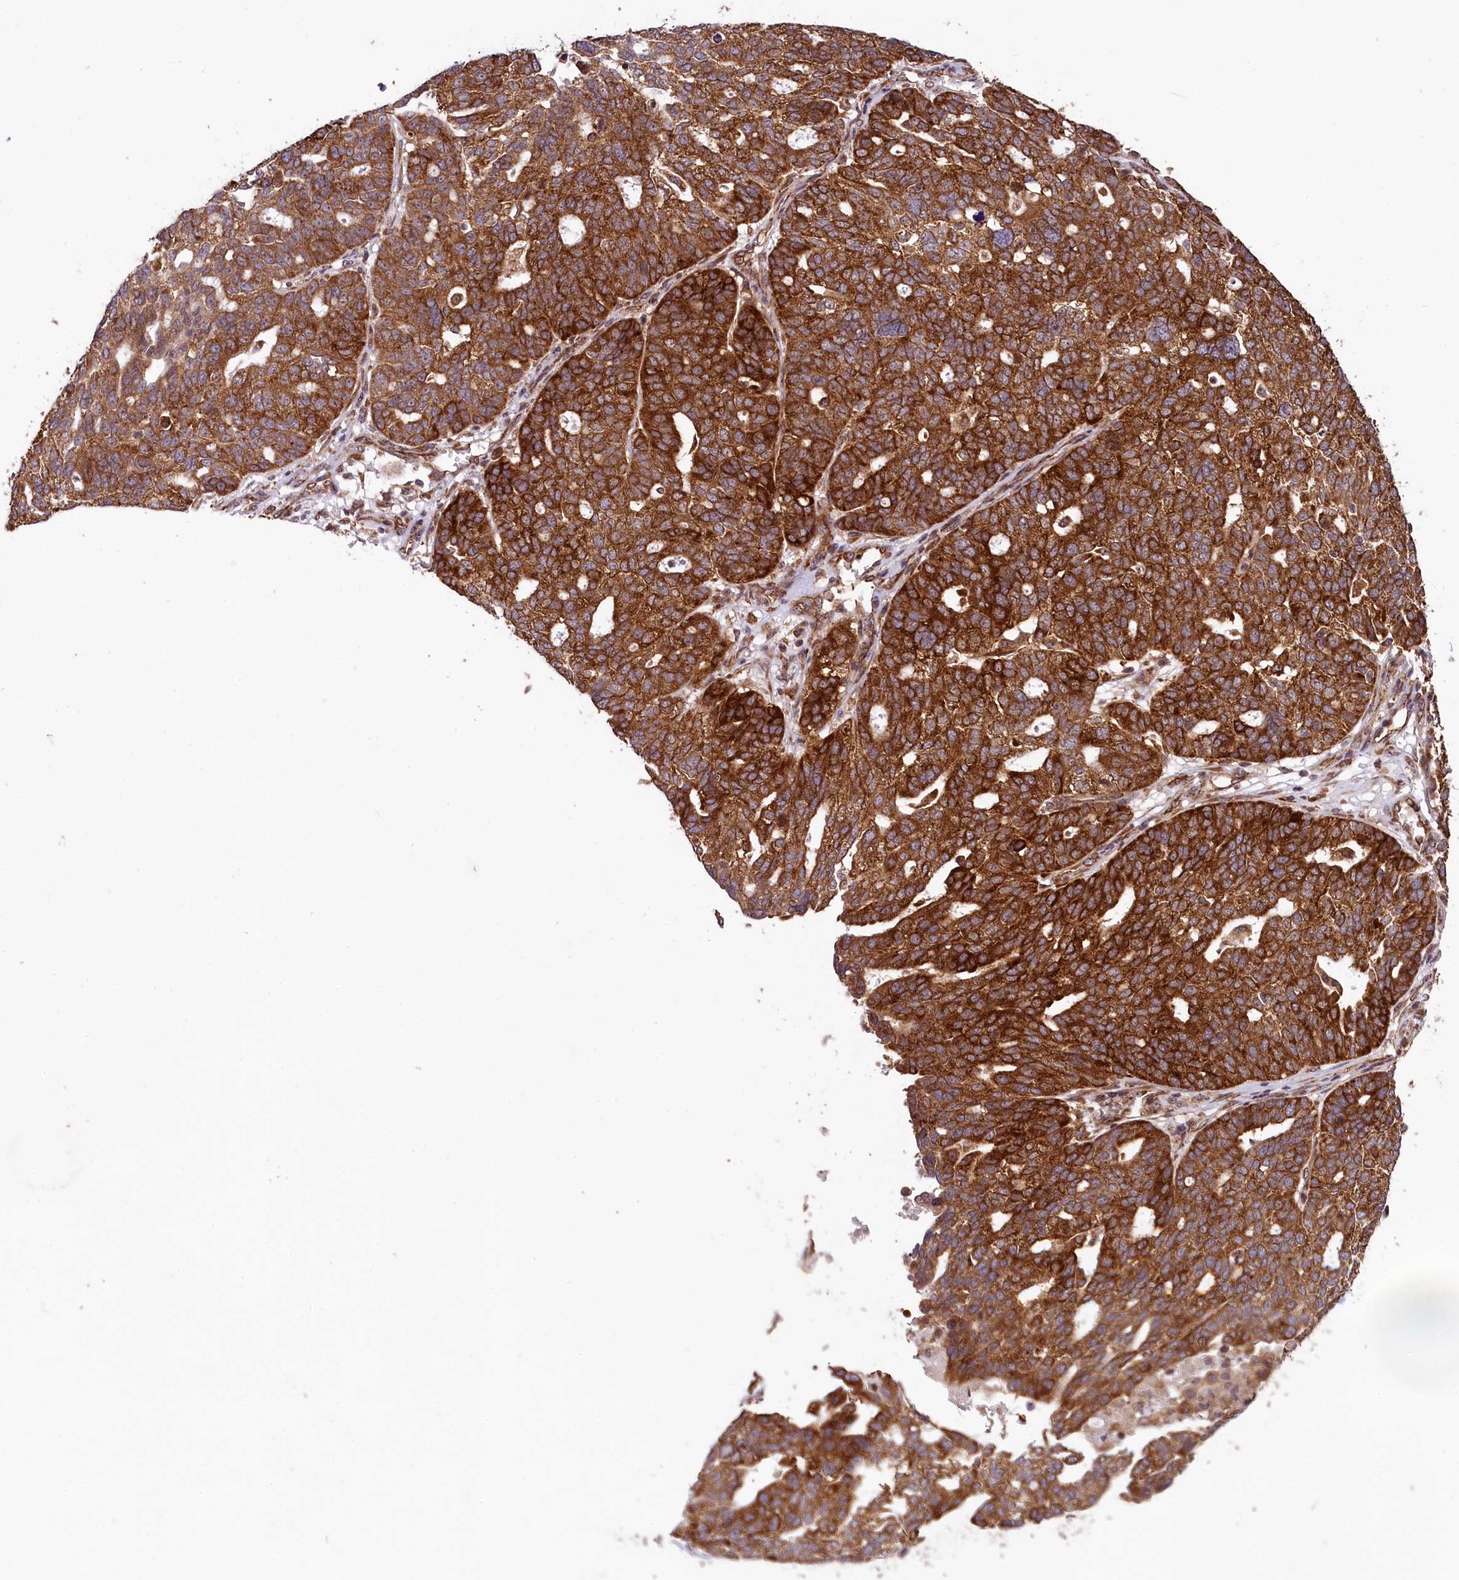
{"staining": {"intensity": "strong", "quantity": ">75%", "location": "cytoplasmic/membranous"}, "tissue": "ovarian cancer", "cell_type": "Tumor cells", "image_type": "cancer", "snomed": [{"axis": "morphology", "description": "Cystadenocarcinoma, serous, NOS"}, {"axis": "topography", "description": "Ovary"}], "caption": "IHC (DAB (3,3'-diaminobenzidine)) staining of serous cystadenocarcinoma (ovarian) reveals strong cytoplasmic/membranous protein expression in approximately >75% of tumor cells.", "gene": "LARP4", "patient": {"sex": "female", "age": 59}}